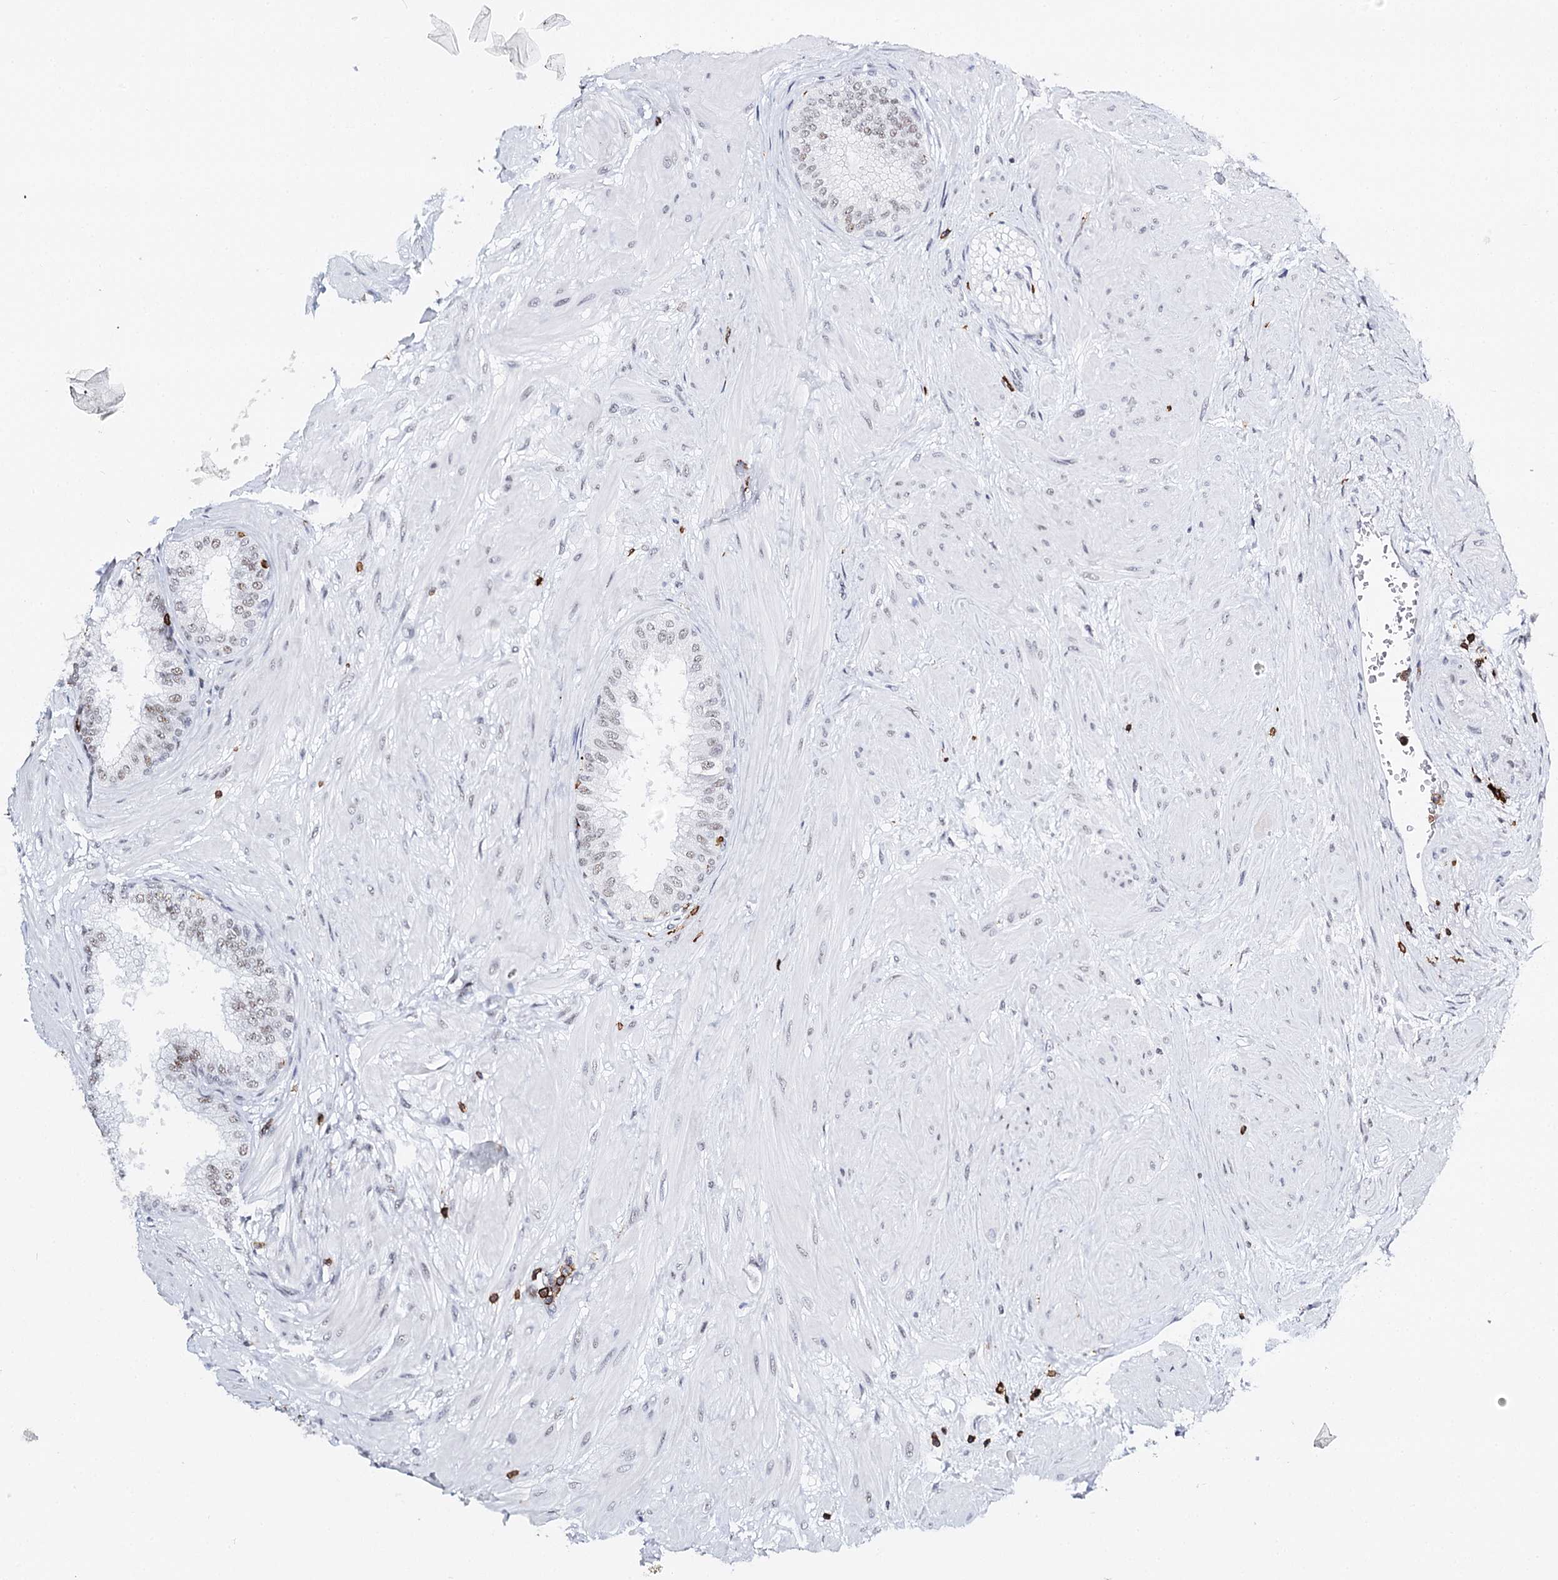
{"staining": {"intensity": "weak", "quantity": "25%-75%", "location": "nuclear"}, "tissue": "prostate", "cell_type": "Glandular cells", "image_type": "normal", "snomed": [{"axis": "morphology", "description": "Normal tissue, NOS"}, {"axis": "topography", "description": "Prostate"}], "caption": "Protein expression analysis of benign human prostate reveals weak nuclear staining in about 25%-75% of glandular cells. The staining was performed using DAB (3,3'-diaminobenzidine), with brown indicating positive protein expression. Nuclei are stained blue with hematoxylin.", "gene": "BARD1", "patient": {"sex": "male", "age": 60}}